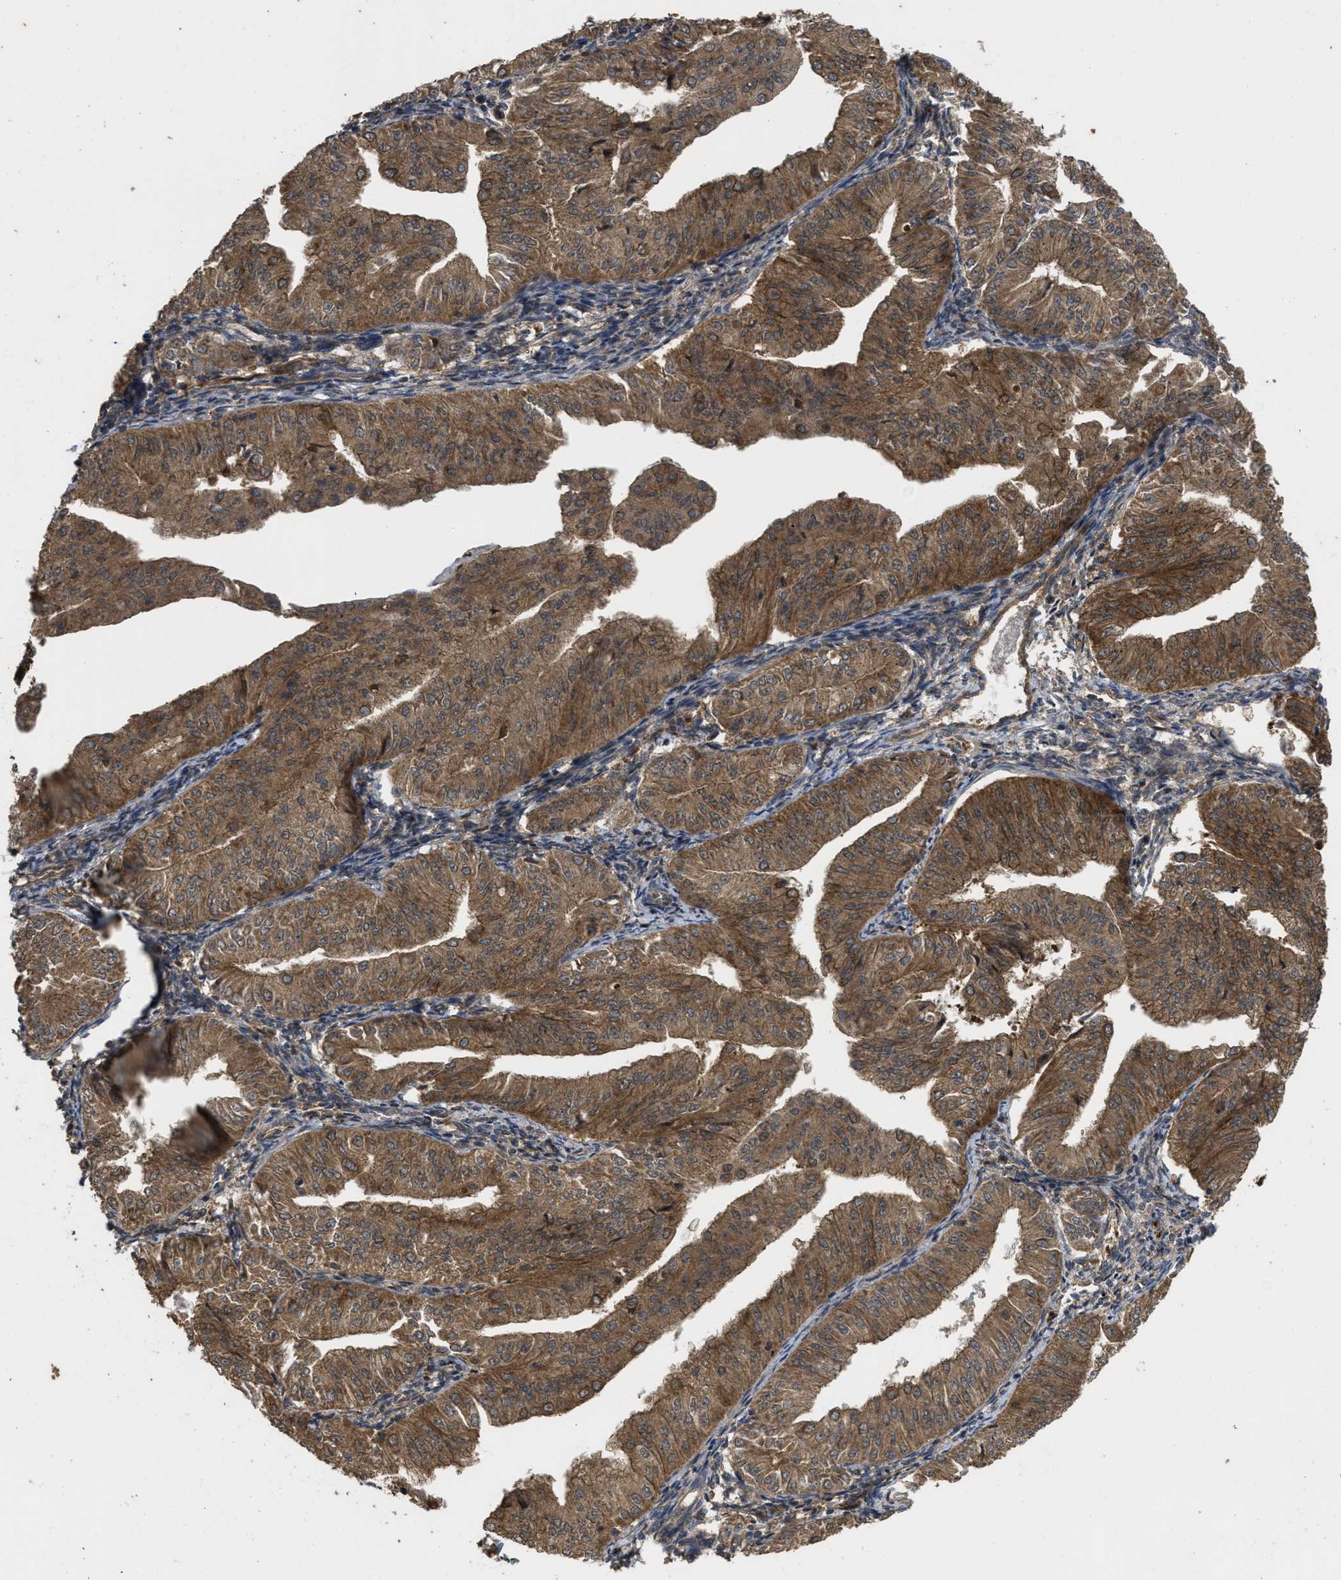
{"staining": {"intensity": "moderate", "quantity": ">75%", "location": "cytoplasmic/membranous"}, "tissue": "endometrial cancer", "cell_type": "Tumor cells", "image_type": "cancer", "snomed": [{"axis": "morphology", "description": "Normal tissue, NOS"}, {"axis": "morphology", "description": "Adenocarcinoma, NOS"}, {"axis": "topography", "description": "Endometrium"}], "caption": "Moderate cytoplasmic/membranous positivity is seen in about >75% of tumor cells in endometrial cancer (adenocarcinoma).", "gene": "FZD6", "patient": {"sex": "female", "age": 53}}